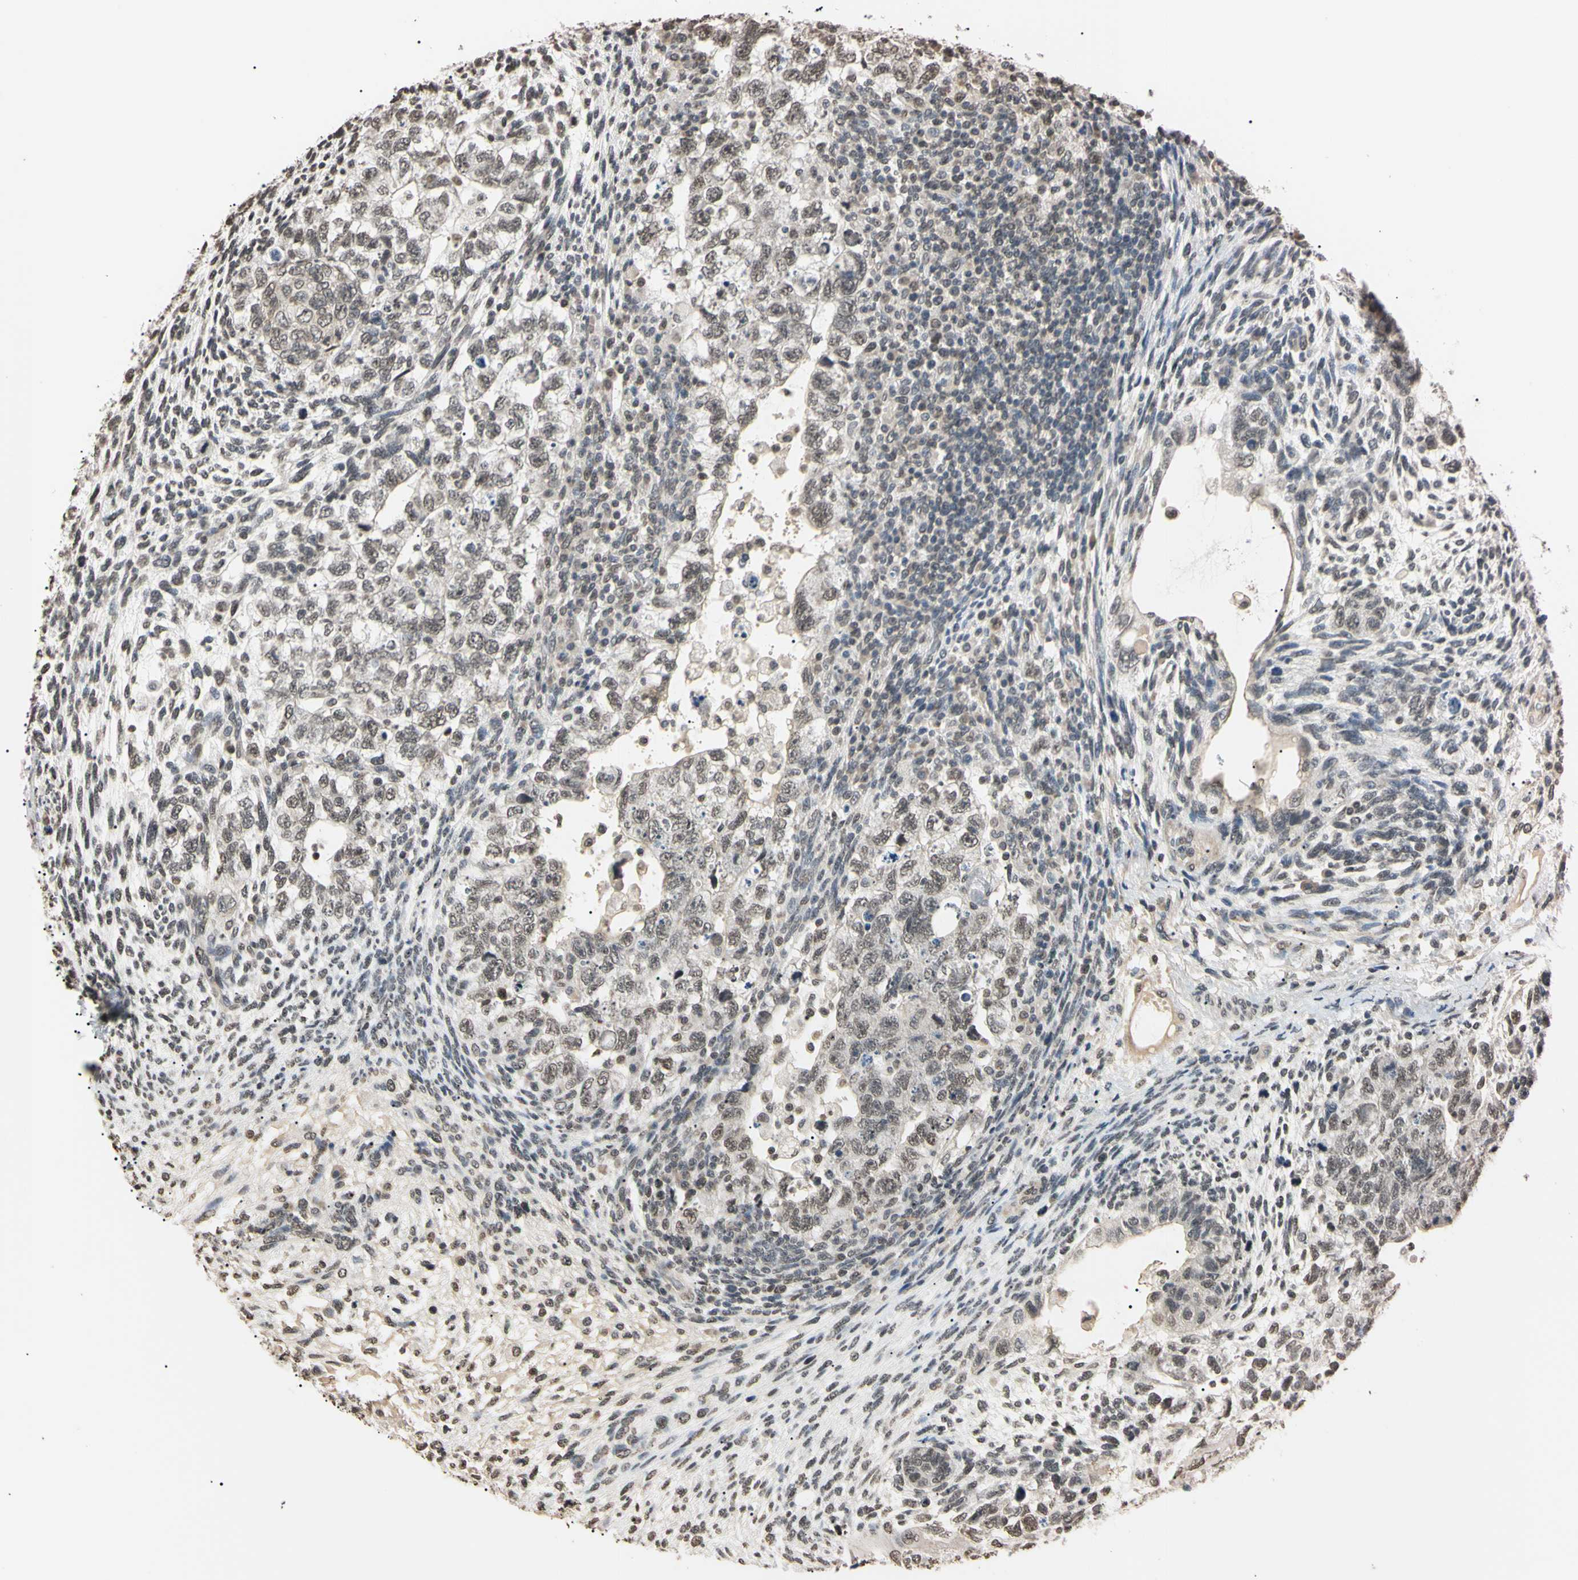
{"staining": {"intensity": "weak", "quantity": ">75%", "location": "nuclear"}, "tissue": "testis cancer", "cell_type": "Tumor cells", "image_type": "cancer", "snomed": [{"axis": "morphology", "description": "Normal tissue, NOS"}, {"axis": "morphology", "description": "Carcinoma, Embryonal, NOS"}, {"axis": "topography", "description": "Testis"}], "caption": "Immunohistochemistry (IHC) of human embryonal carcinoma (testis) exhibits low levels of weak nuclear expression in about >75% of tumor cells.", "gene": "CDC45", "patient": {"sex": "male", "age": 36}}